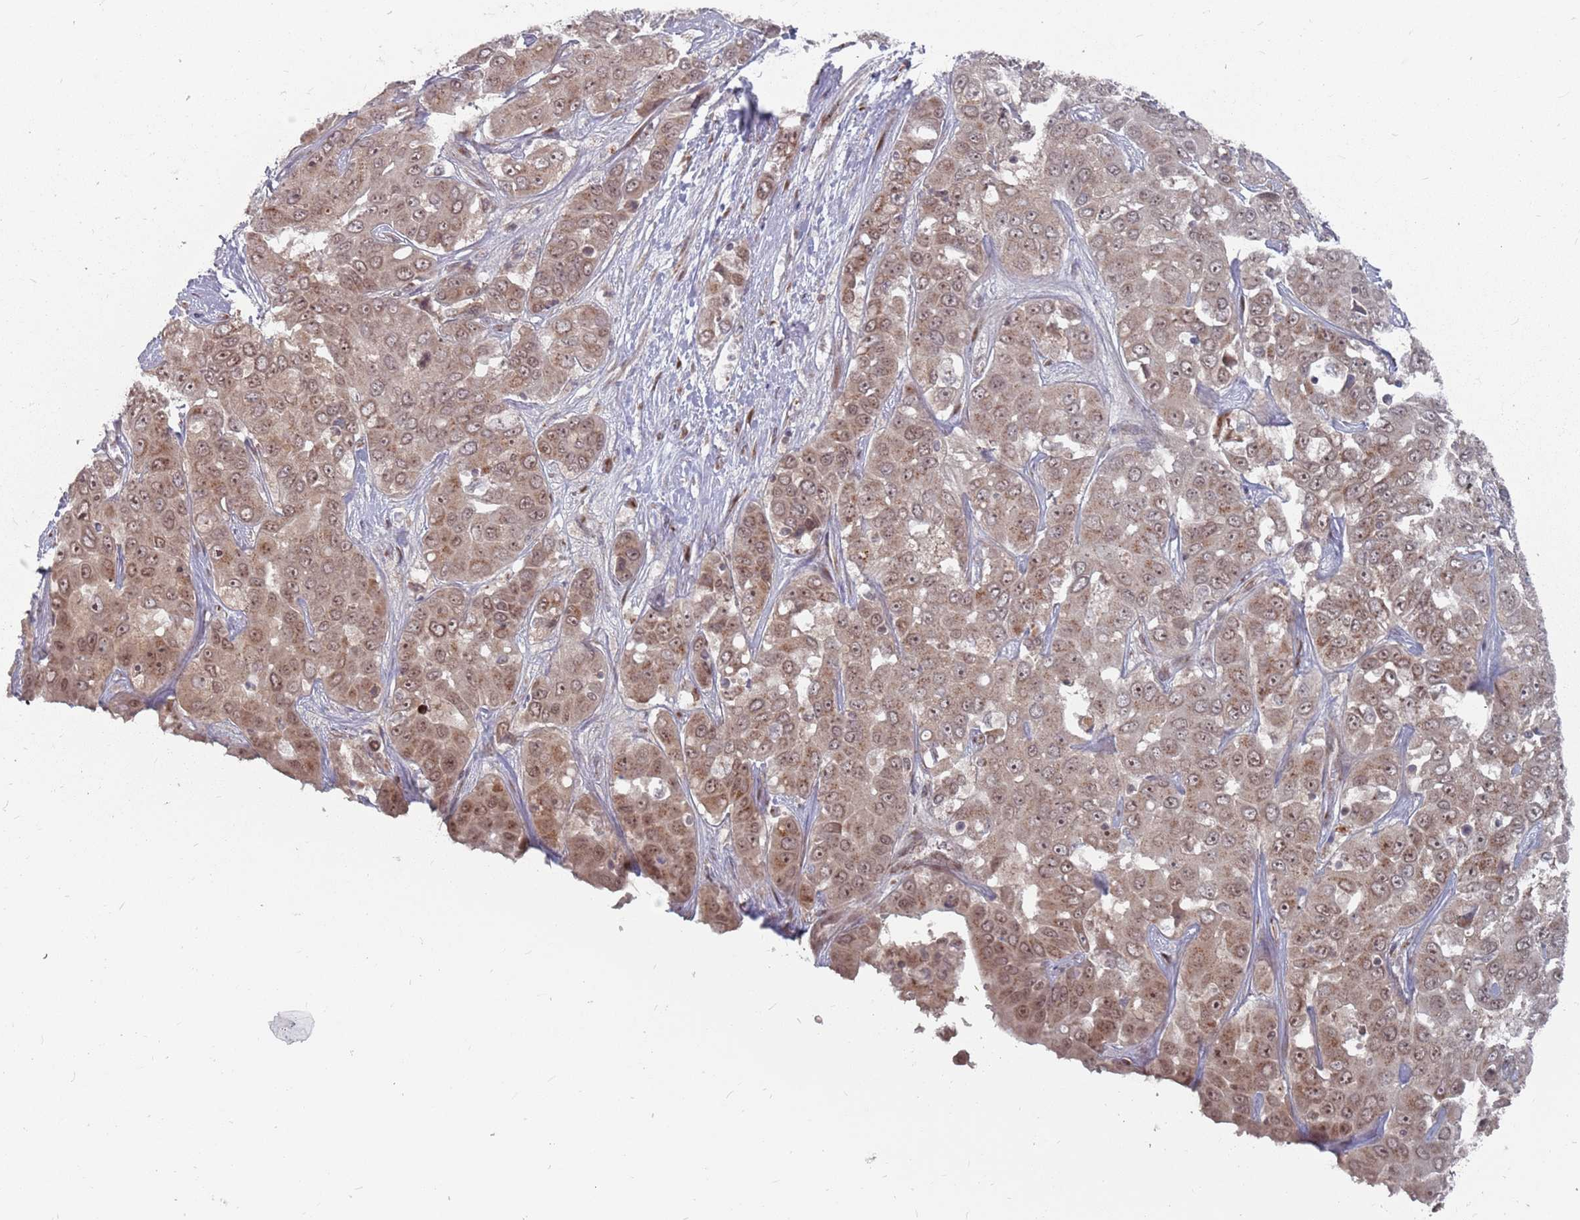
{"staining": {"intensity": "moderate", "quantity": ">75%", "location": "cytoplasmic/membranous,nuclear"}, "tissue": "liver cancer", "cell_type": "Tumor cells", "image_type": "cancer", "snomed": [{"axis": "morphology", "description": "Cholangiocarcinoma"}, {"axis": "topography", "description": "Liver"}], "caption": "A high-resolution histopathology image shows immunohistochemistry staining of liver cancer (cholangiocarcinoma), which demonstrates moderate cytoplasmic/membranous and nuclear staining in approximately >75% of tumor cells.", "gene": "FMO4", "patient": {"sex": "female", "age": 52}}